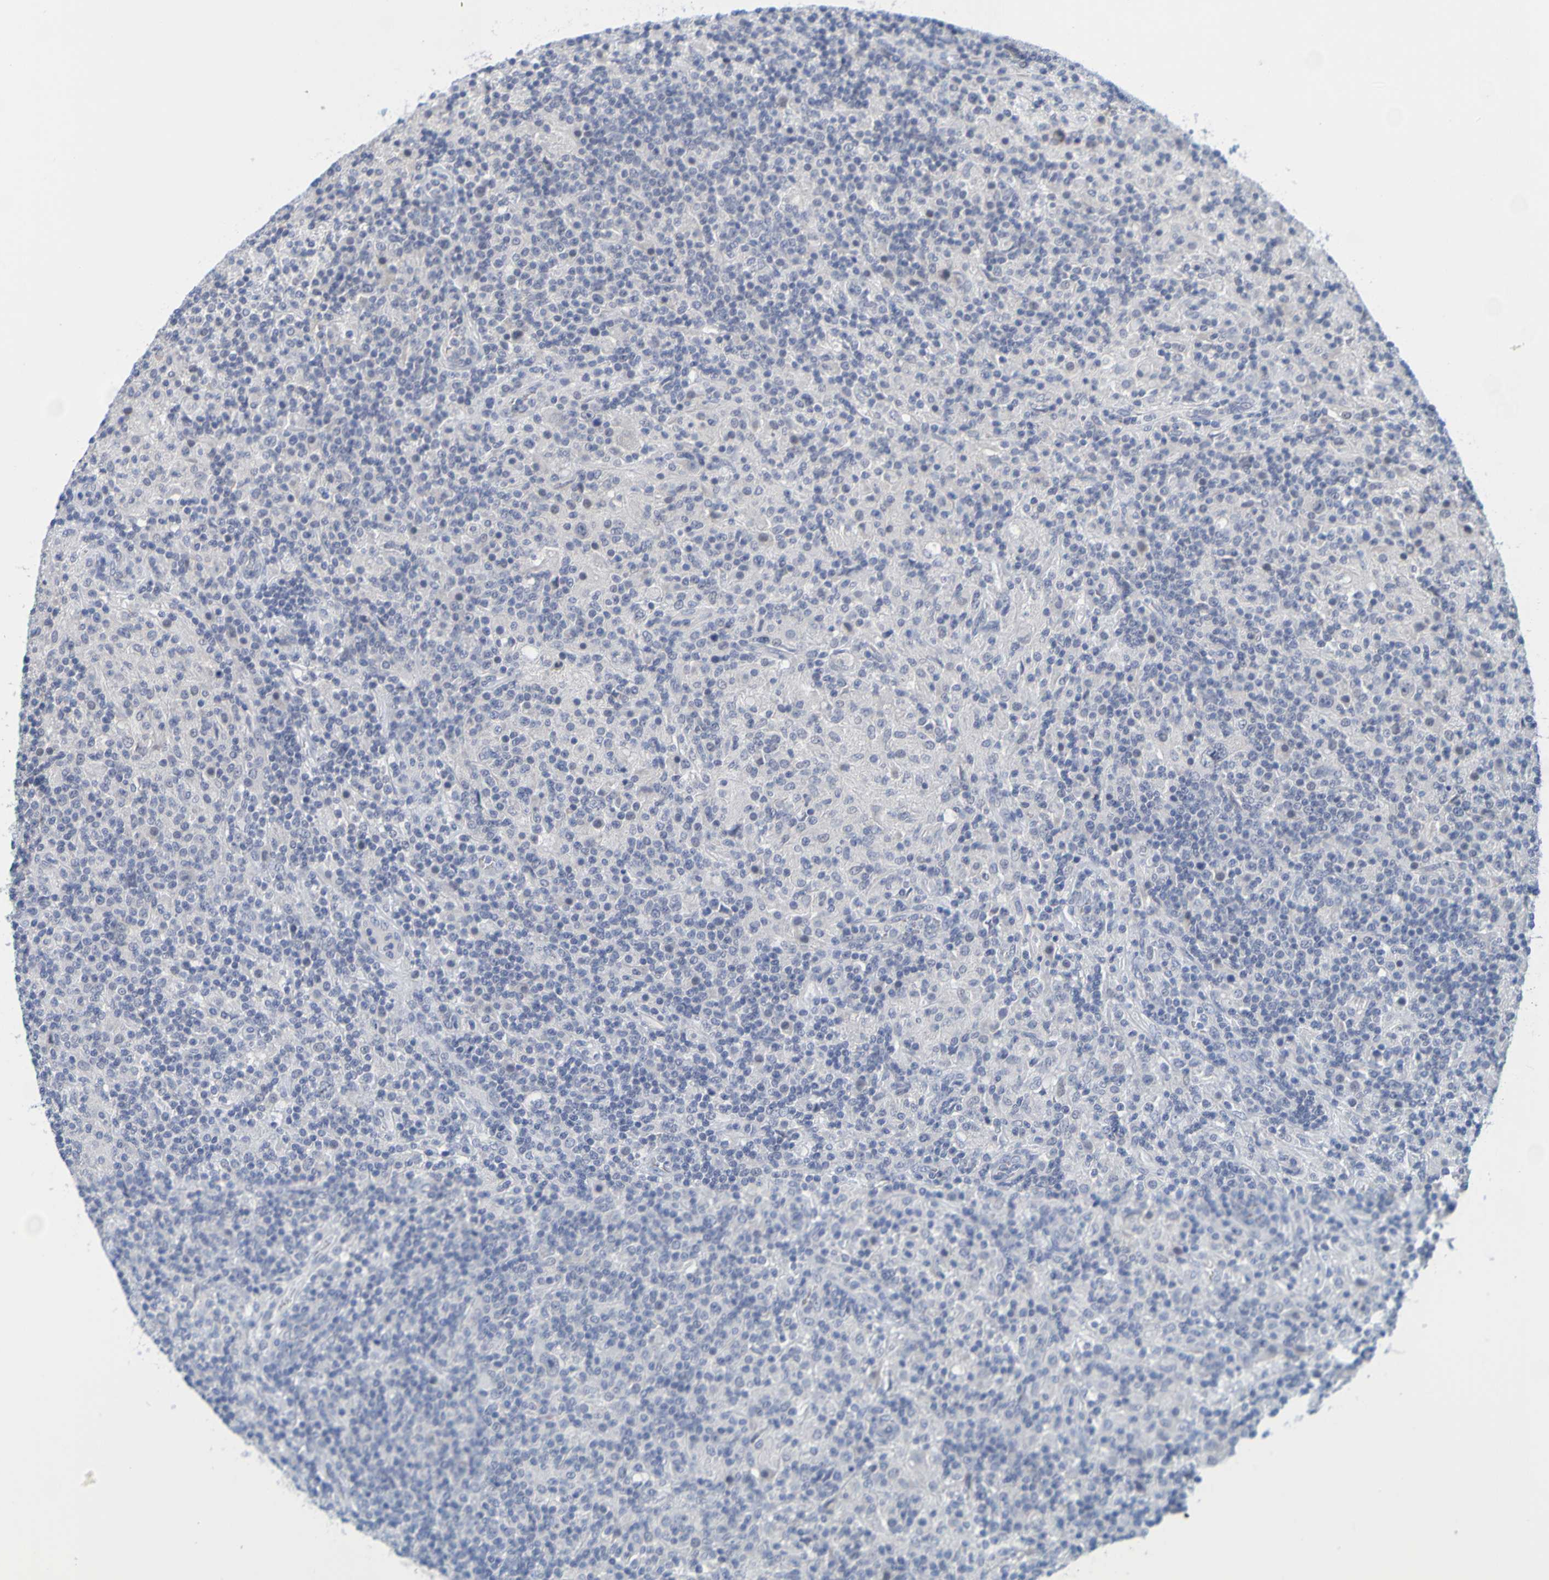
{"staining": {"intensity": "negative", "quantity": "none", "location": "none"}, "tissue": "lymphoma", "cell_type": "Tumor cells", "image_type": "cancer", "snomed": [{"axis": "morphology", "description": "Hodgkin's disease, NOS"}, {"axis": "topography", "description": "Lymph node"}], "caption": "Tumor cells are negative for protein expression in human Hodgkin's disease.", "gene": "ENDOU", "patient": {"sex": "male", "age": 70}}